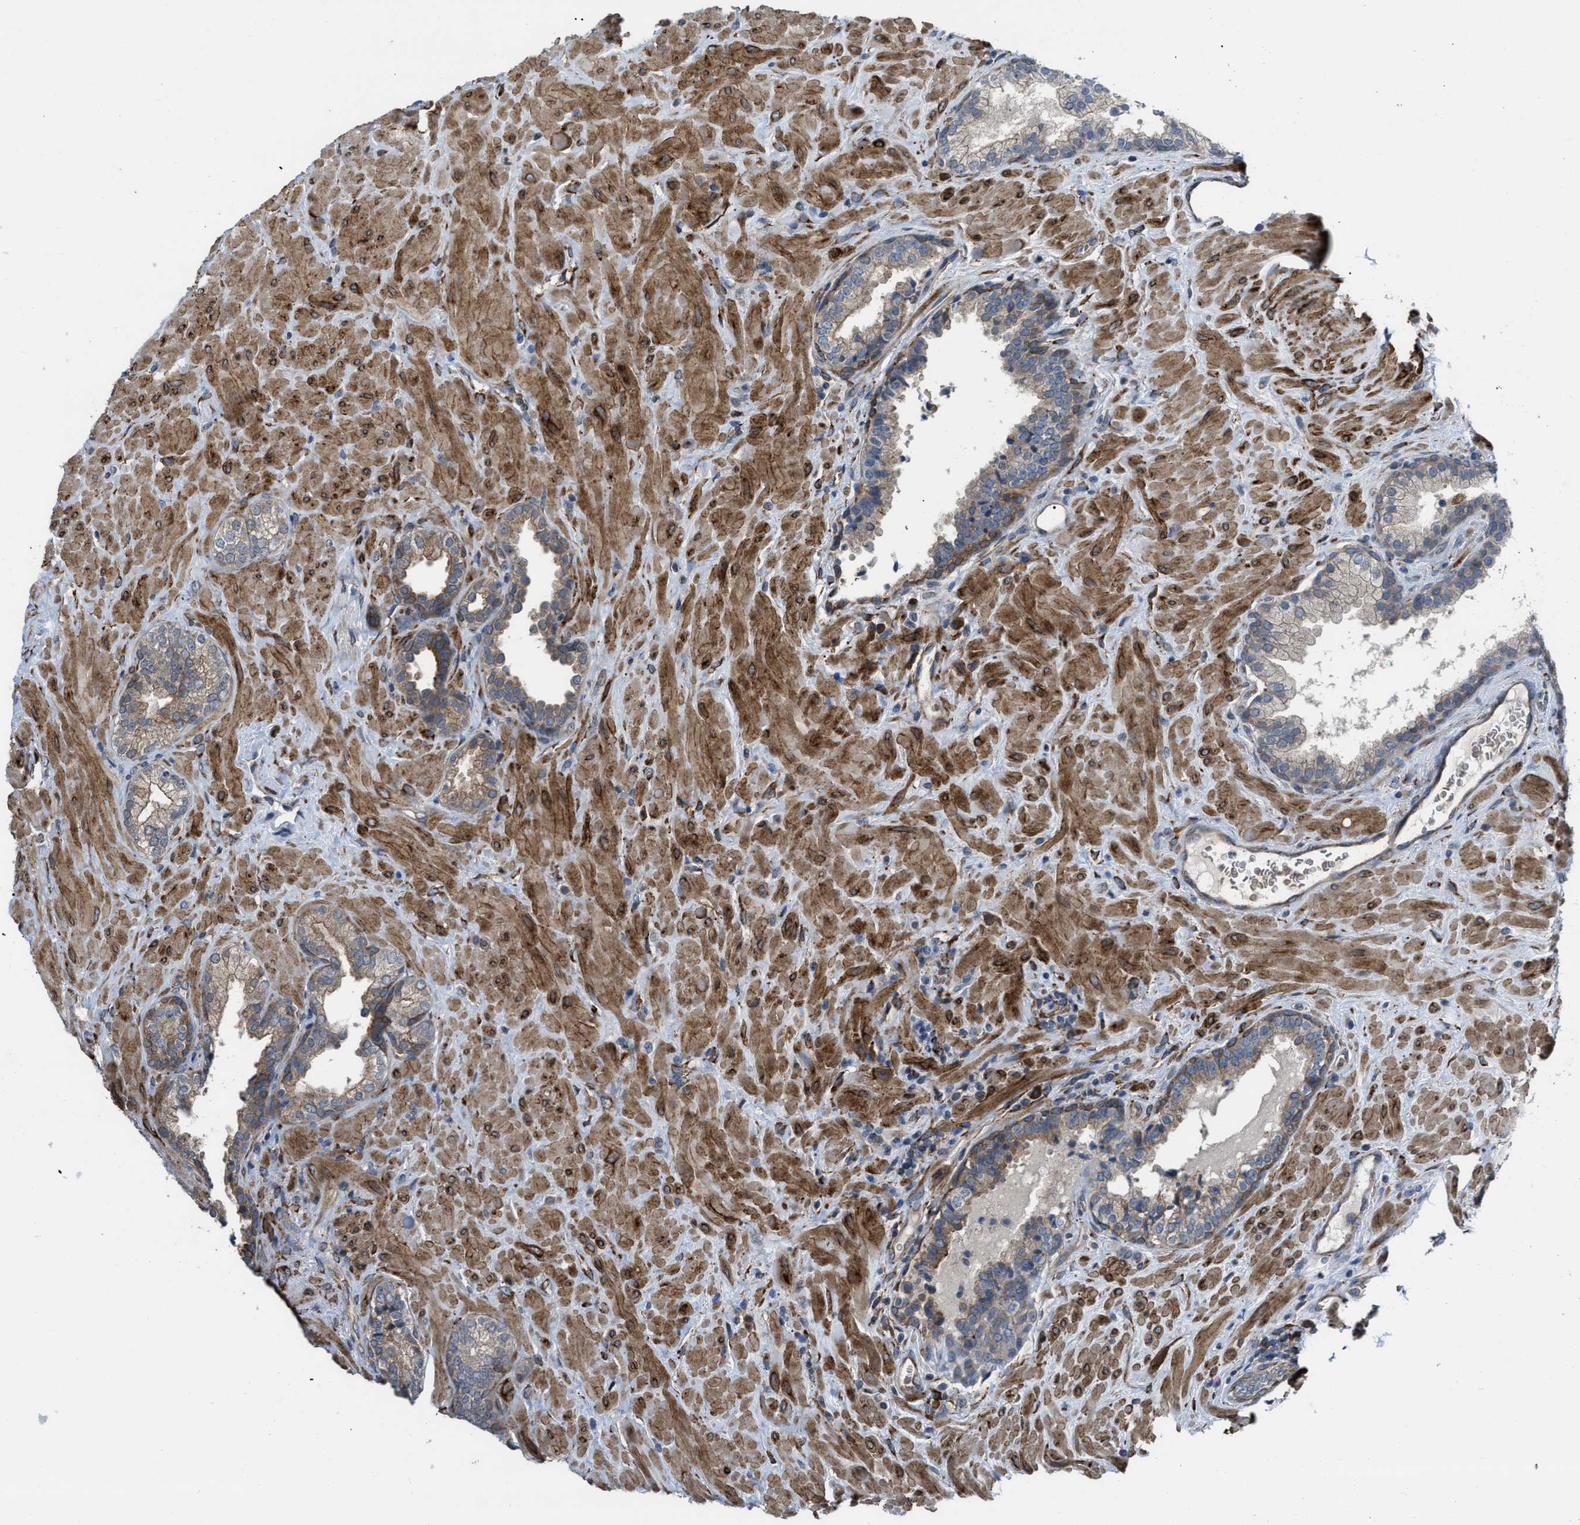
{"staining": {"intensity": "weak", "quantity": ">75%", "location": "cytoplasmic/membranous"}, "tissue": "prostate cancer", "cell_type": "Tumor cells", "image_type": "cancer", "snomed": [{"axis": "morphology", "description": "Adenocarcinoma, Low grade"}, {"axis": "topography", "description": "Prostate"}], "caption": "There is low levels of weak cytoplasmic/membranous positivity in tumor cells of prostate low-grade adenocarcinoma, as demonstrated by immunohistochemical staining (brown color).", "gene": "SELENOM", "patient": {"sex": "male", "age": 71}}